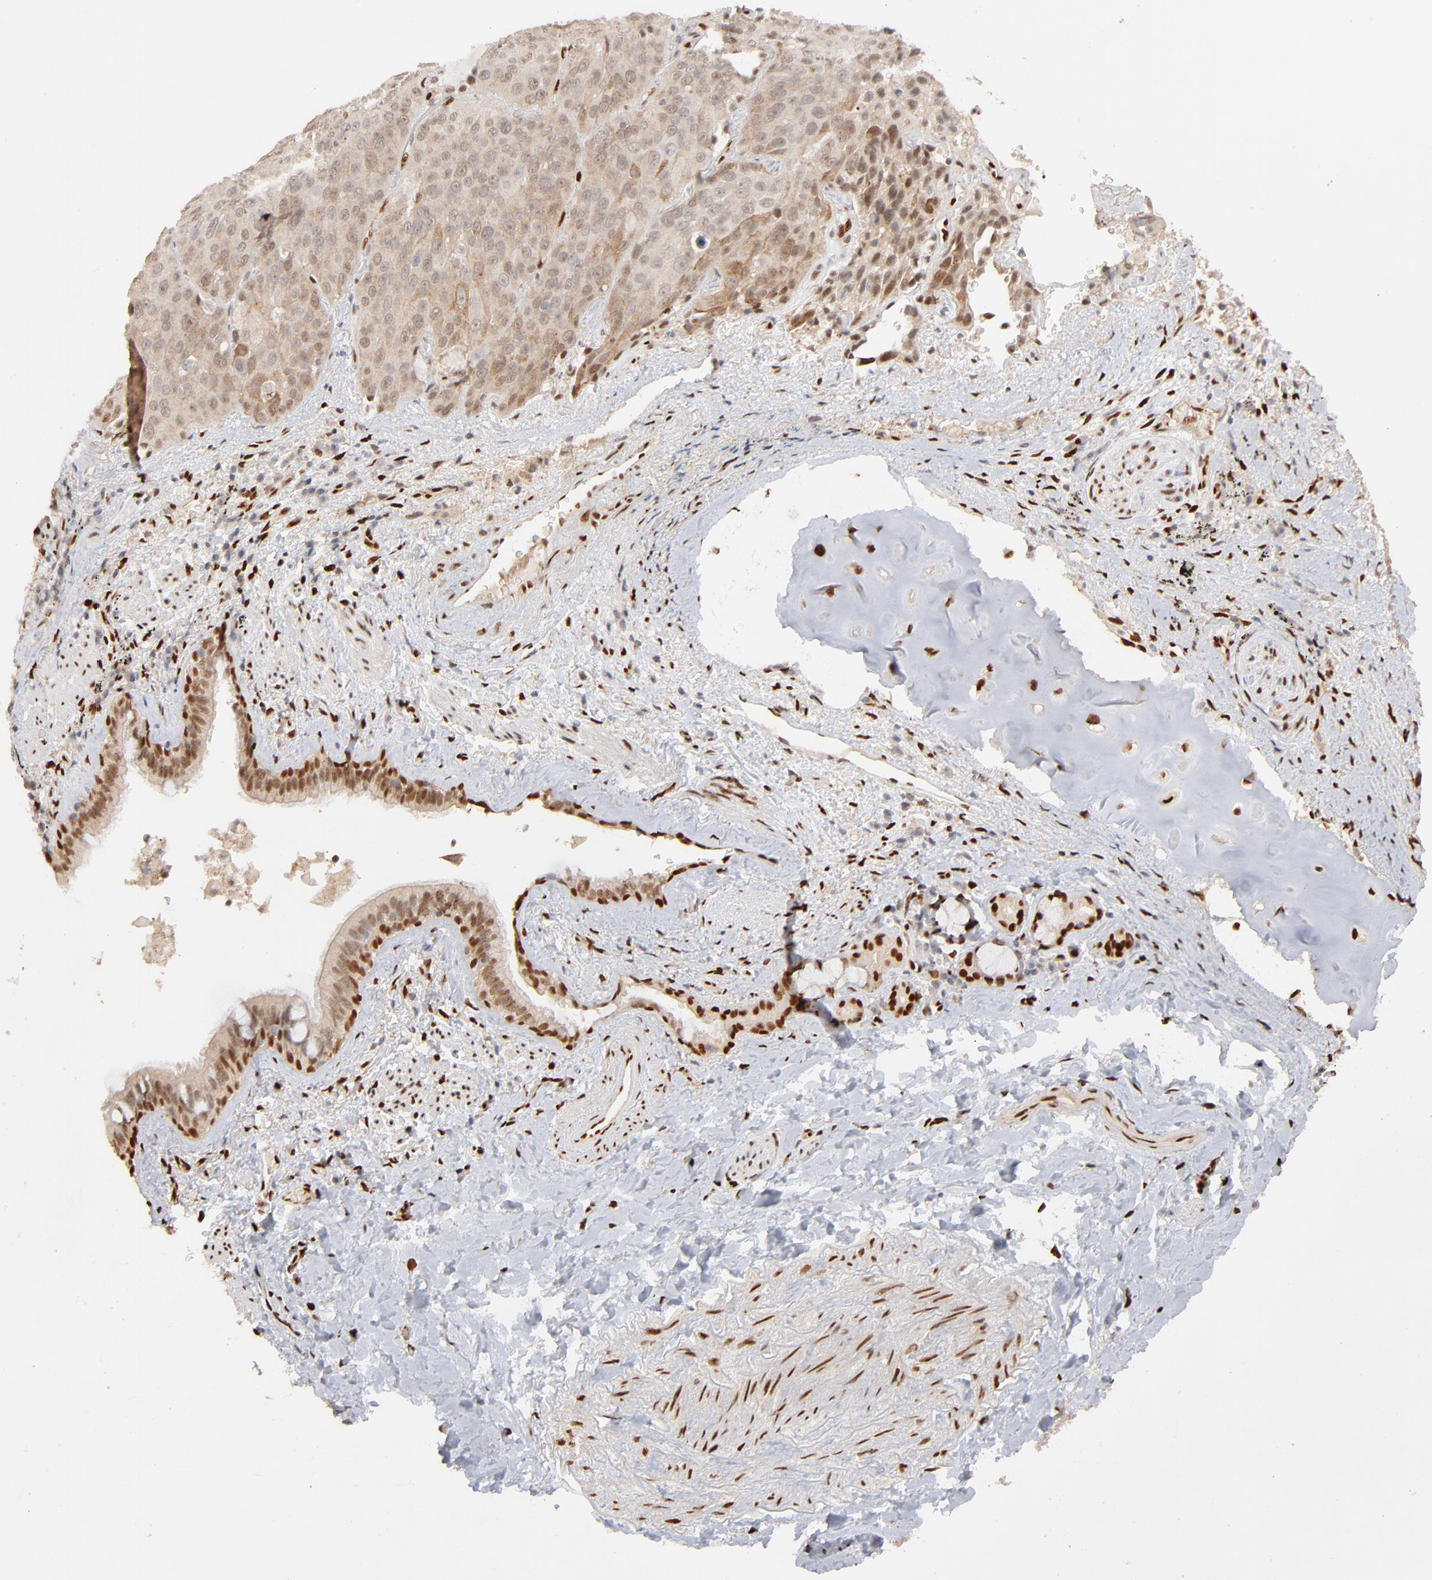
{"staining": {"intensity": "weak", "quantity": "25%-75%", "location": "cytoplasmic/membranous,nuclear"}, "tissue": "lung cancer", "cell_type": "Tumor cells", "image_type": "cancer", "snomed": [{"axis": "morphology", "description": "Squamous cell carcinoma, NOS"}, {"axis": "topography", "description": "Lung"}], "caption": "Lung cancer stained with DAB IHC reveals low levels of weak cytoplasmic/membranous and nuclear expression in approximately 25%-75% of tumor cells.", "gene": "NFIB", "patient": {"sex": "male", "age": 54}}